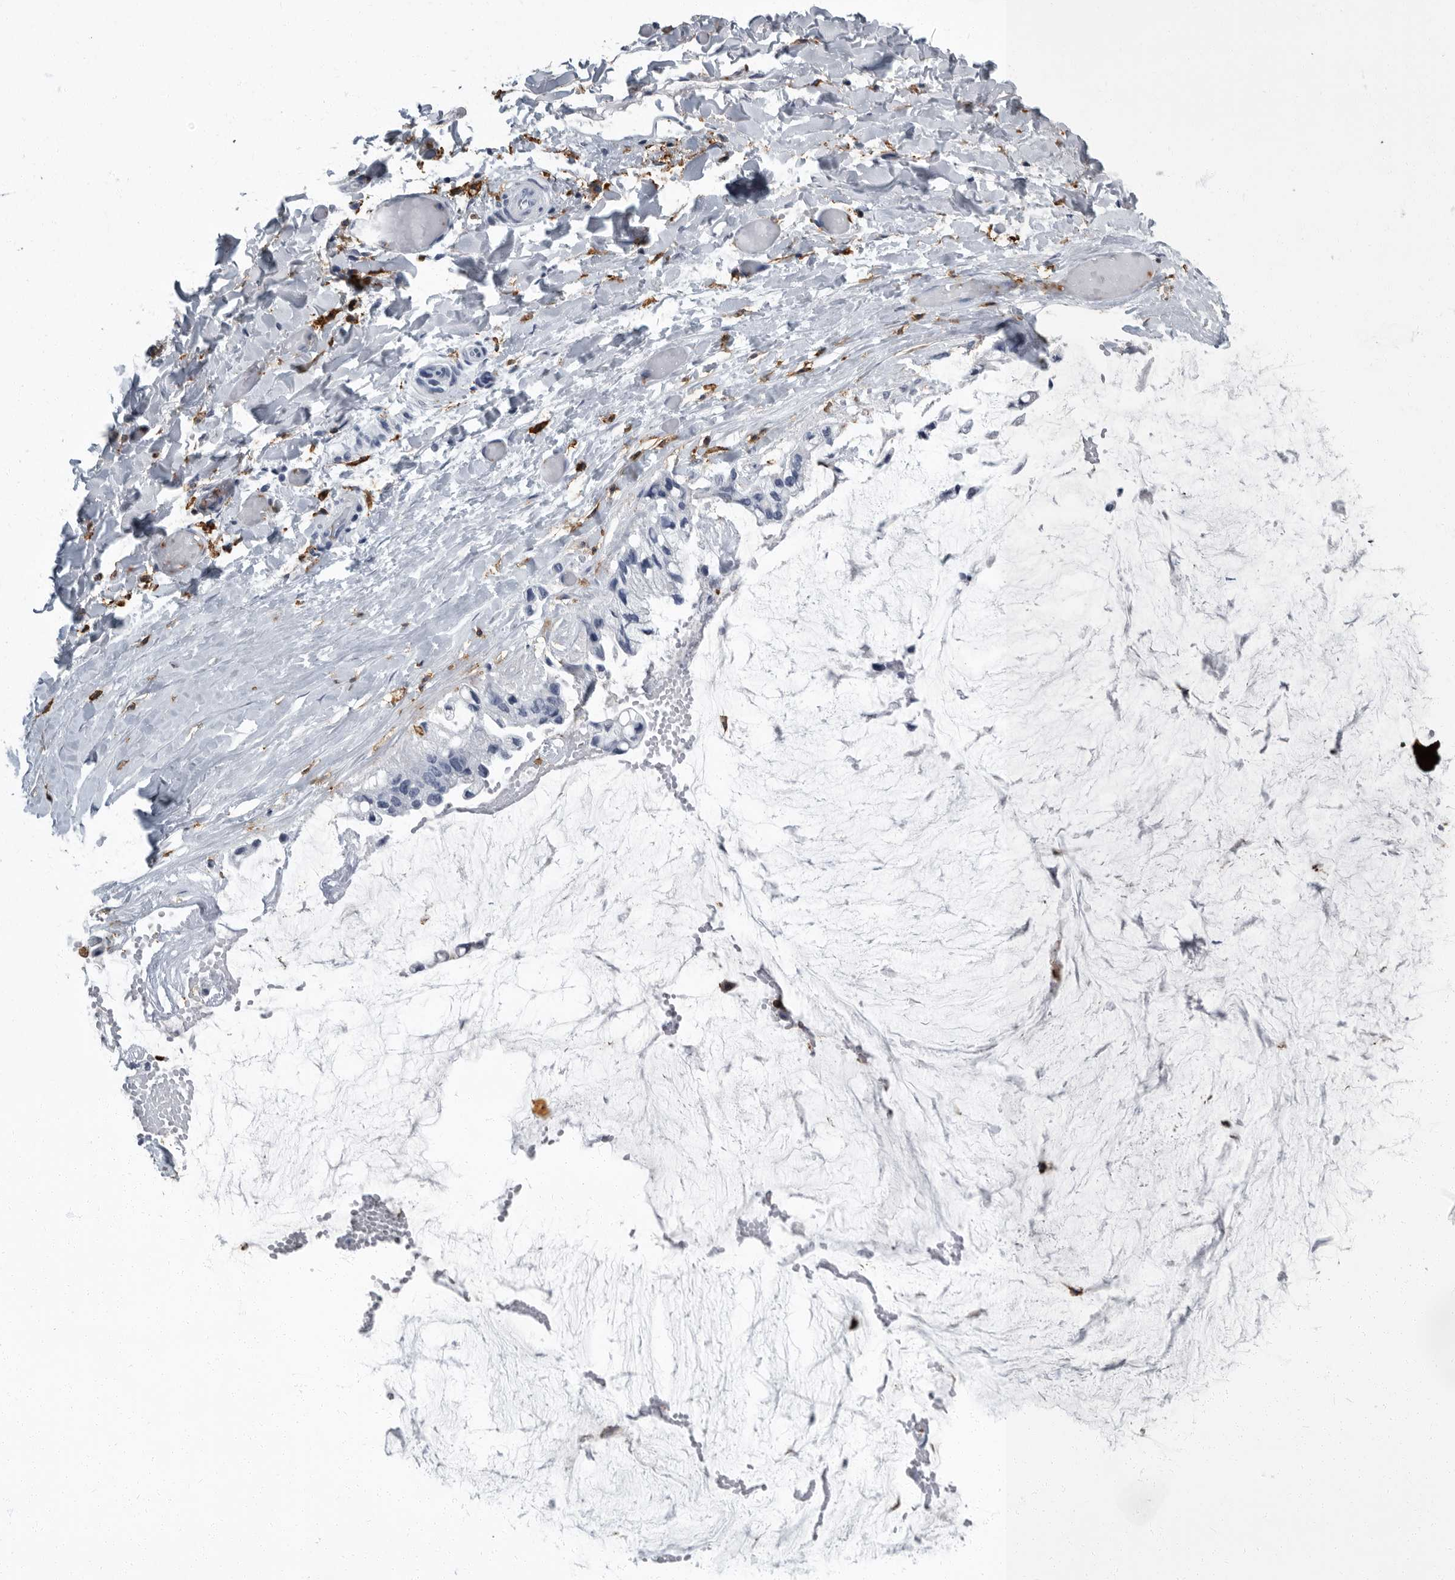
{"staining": {"intensity": "negative", "quantity": "none", "location": "none"}, "tissue": "ovarian cancer", "cell_type": "Tumor cells", "image_type": "cancer", "snomed": [{"axis": "morphology", "description": "Cystadenocarcinoma, mucinous, NOS"}, {"axis": "topography", "description": "Ovary"}], "caption": "Ovarian cancer stained for a protein using immunohistochemistry exhibits no staining tumor cells.", "gene": "FCER1G", "patient": {"sex": "female", "age": 39}}